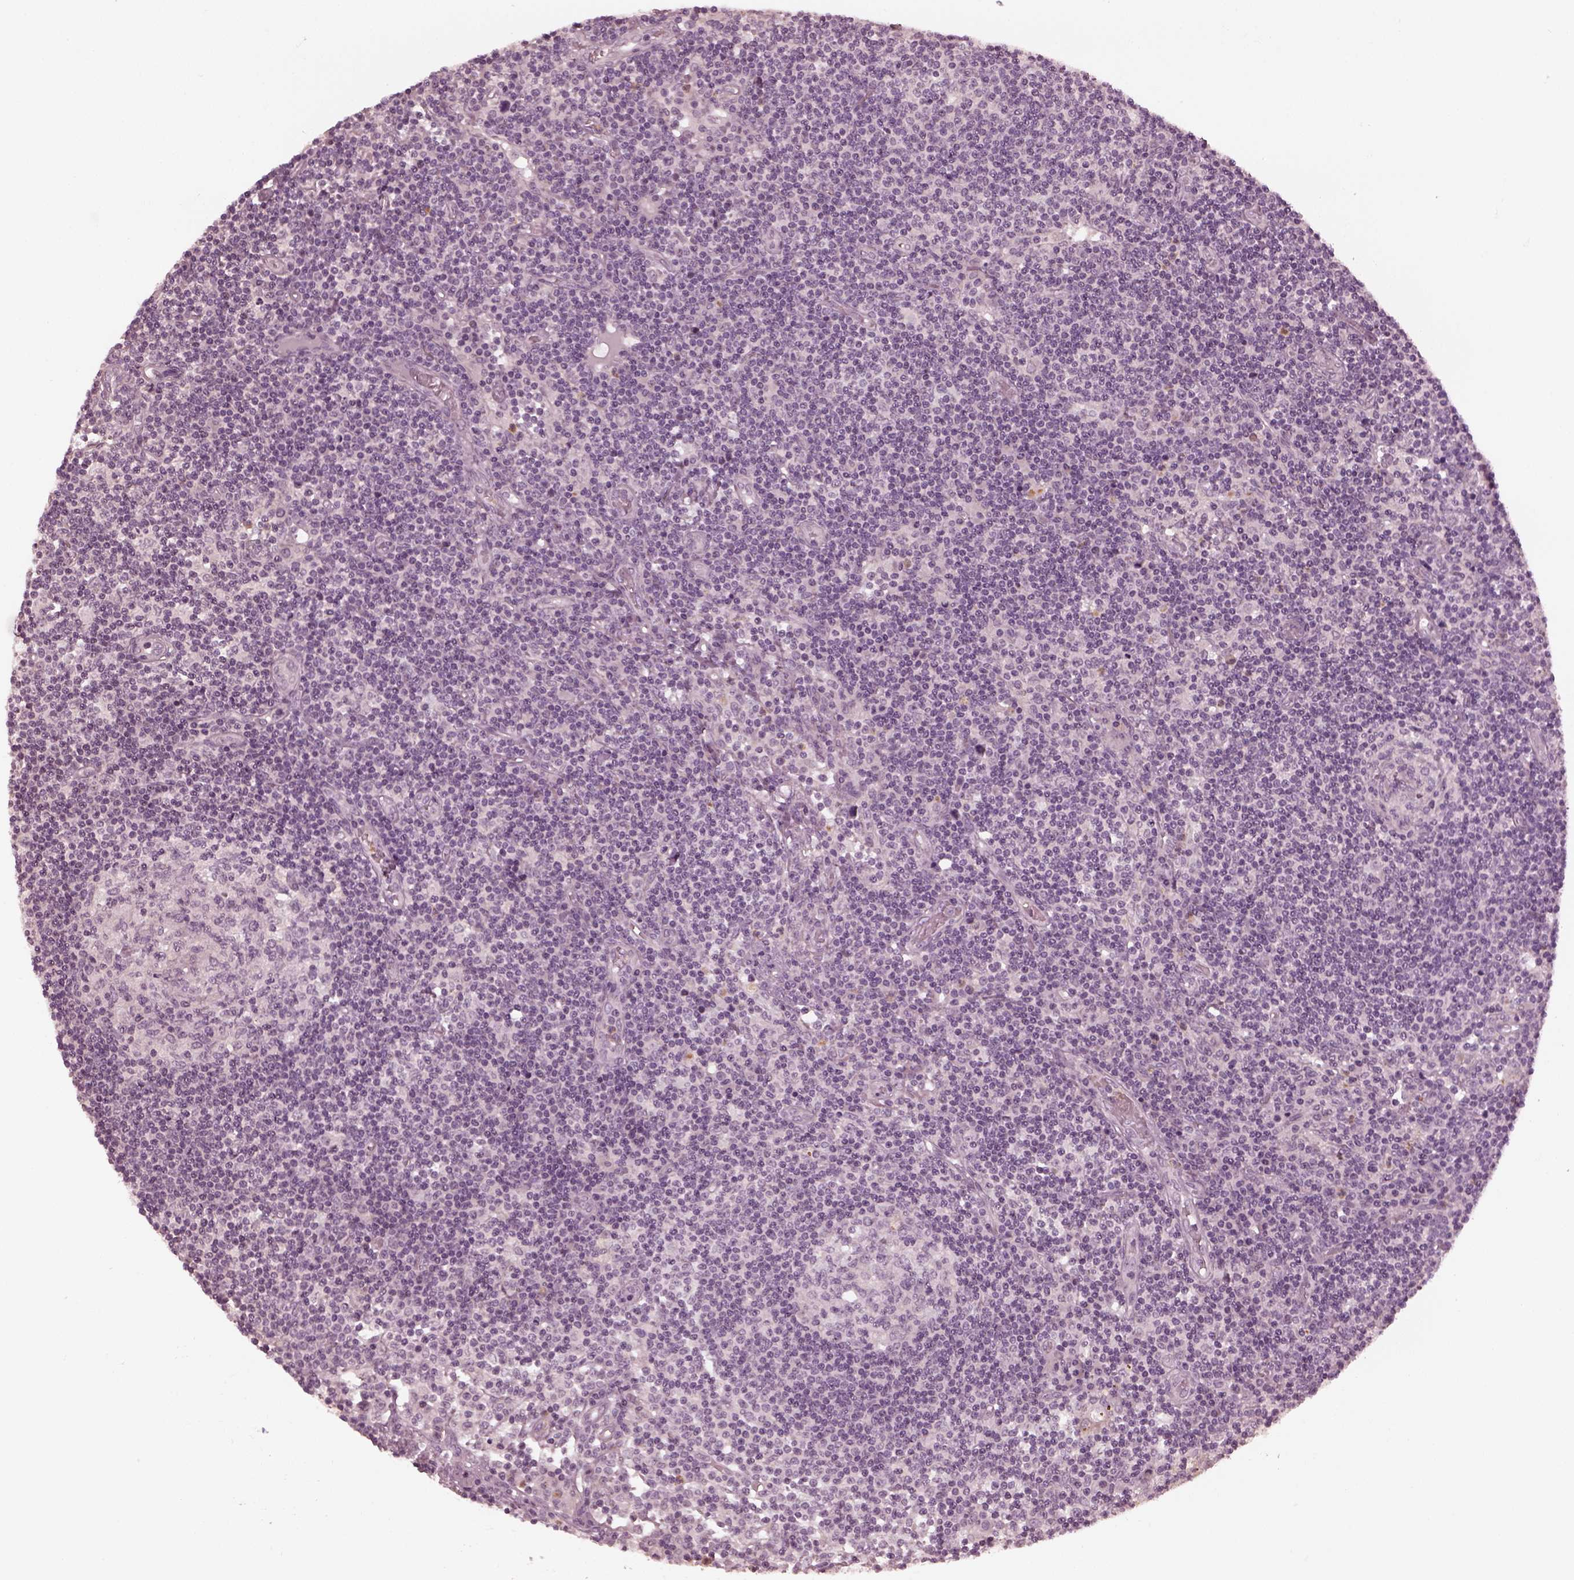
{"staining": {"intensity": "negative", "quantity": "none", "location": "none"}, "tissue": "lymph node", "cell_type": "Germinal center cells", "image_type": "normal", "snomed": [{"axis": "morphology", "description": "Normal tissue, NOS"}, {"axis": "topography", "description": "Lymph node"}], "caption": "This is a histopathology image of immunohistochemistry staining of unremarkable lymph node, which shows no positivity in germinal center cells.", "gene": "CCDC170", "patient": {"sex": "female", "age": 72}}